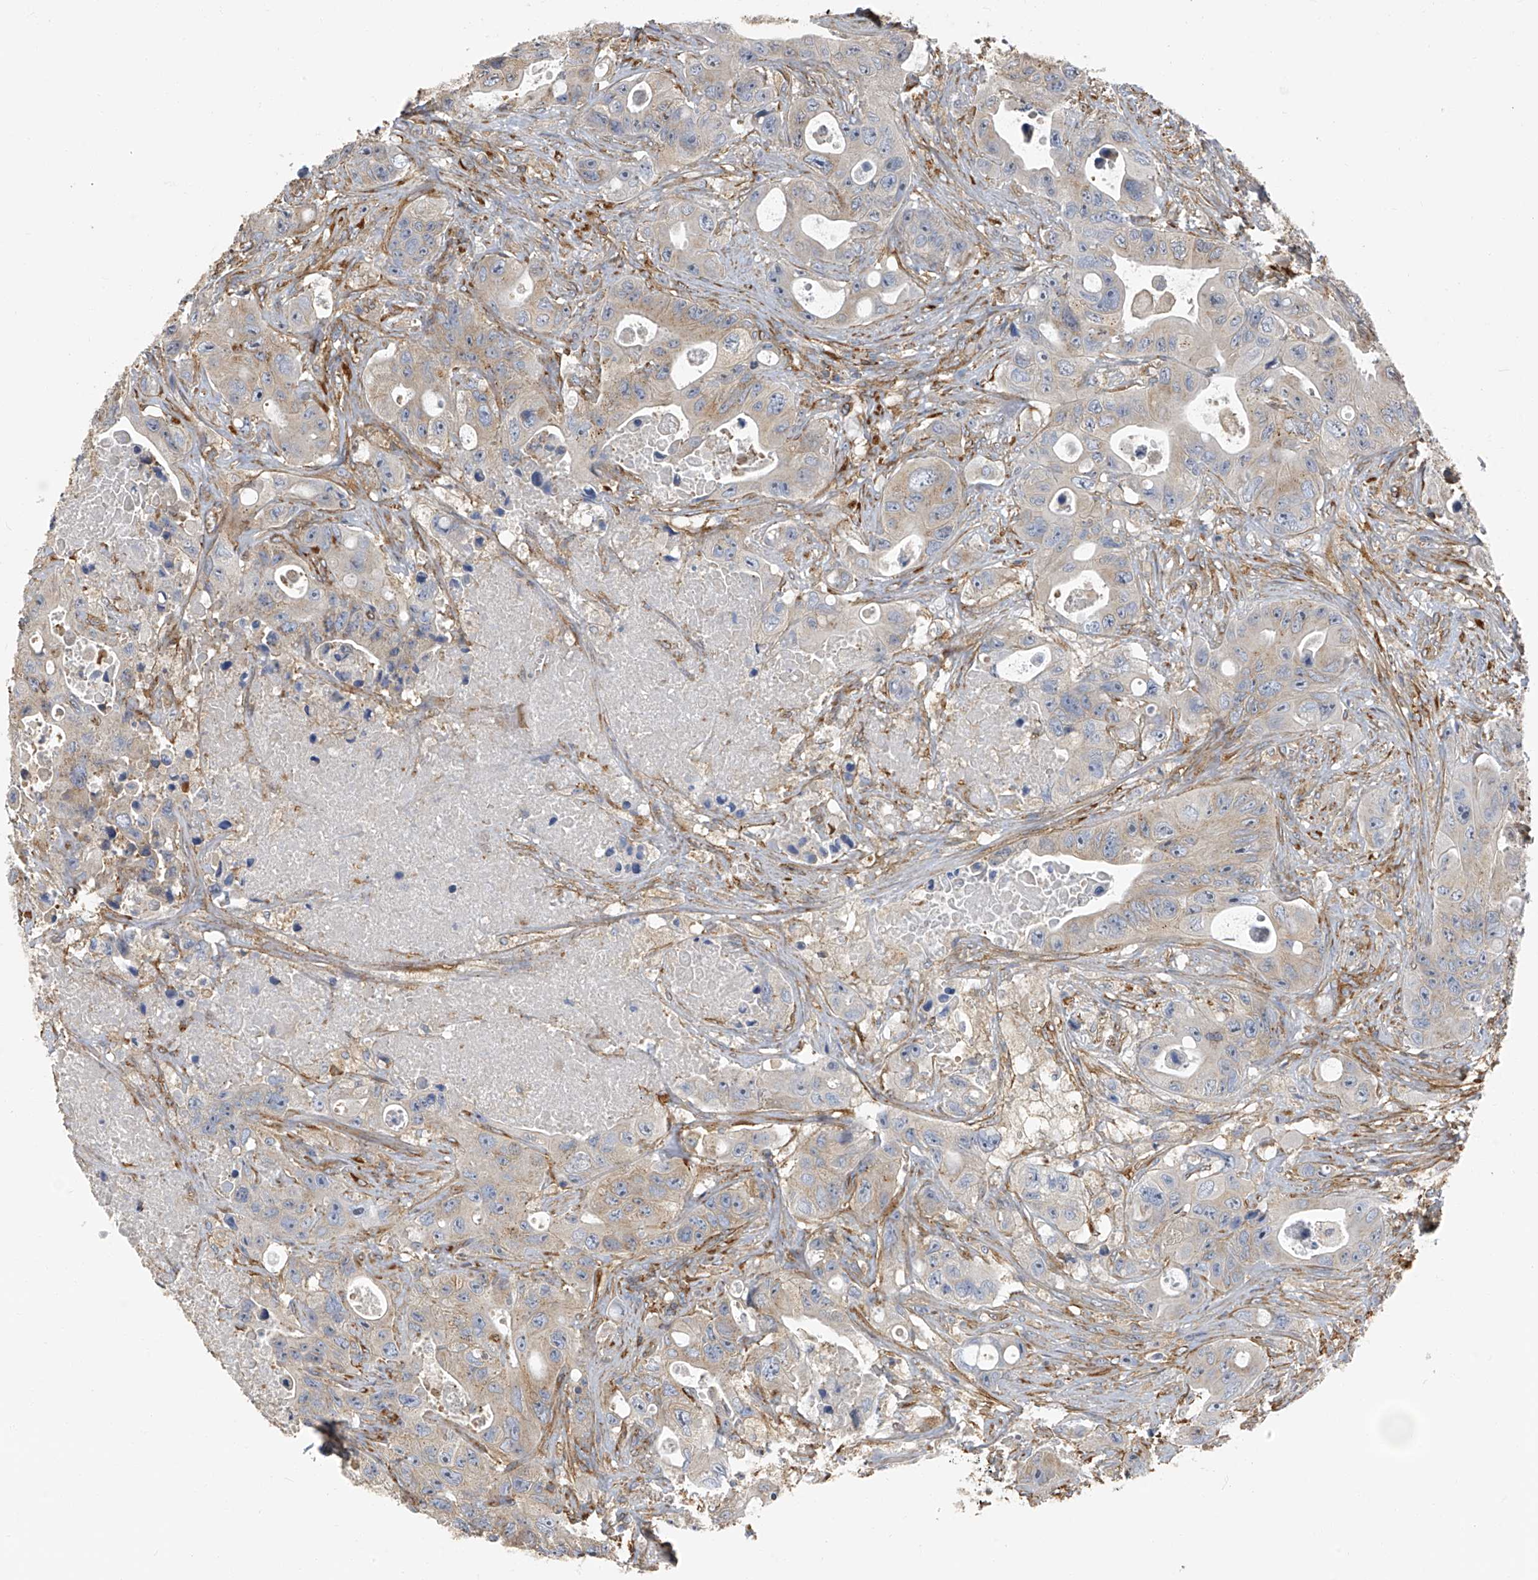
{"staining": {"intensity": "weak", "quantity": "25%-75%", "location": "cytoplasmic/membranous"}, "tissue": "colorectal cancer", "cell_type": "Tumor cells", "image_type": "cancer", "snomed": [{"axis": "morphology", "description": "Adenocarcinoma, NOS"}, {"axis": "topography", "description": "Colon"}], "caption": "Immunohistochemical staining of adenocarcinoma (colorectal) reveals weak cytoplasmic/membranous protein expression in approximately 25%-75% of tumor cells.", "gene": "SEPTIN7", "patient": {"sex": "female", "age": 46}}